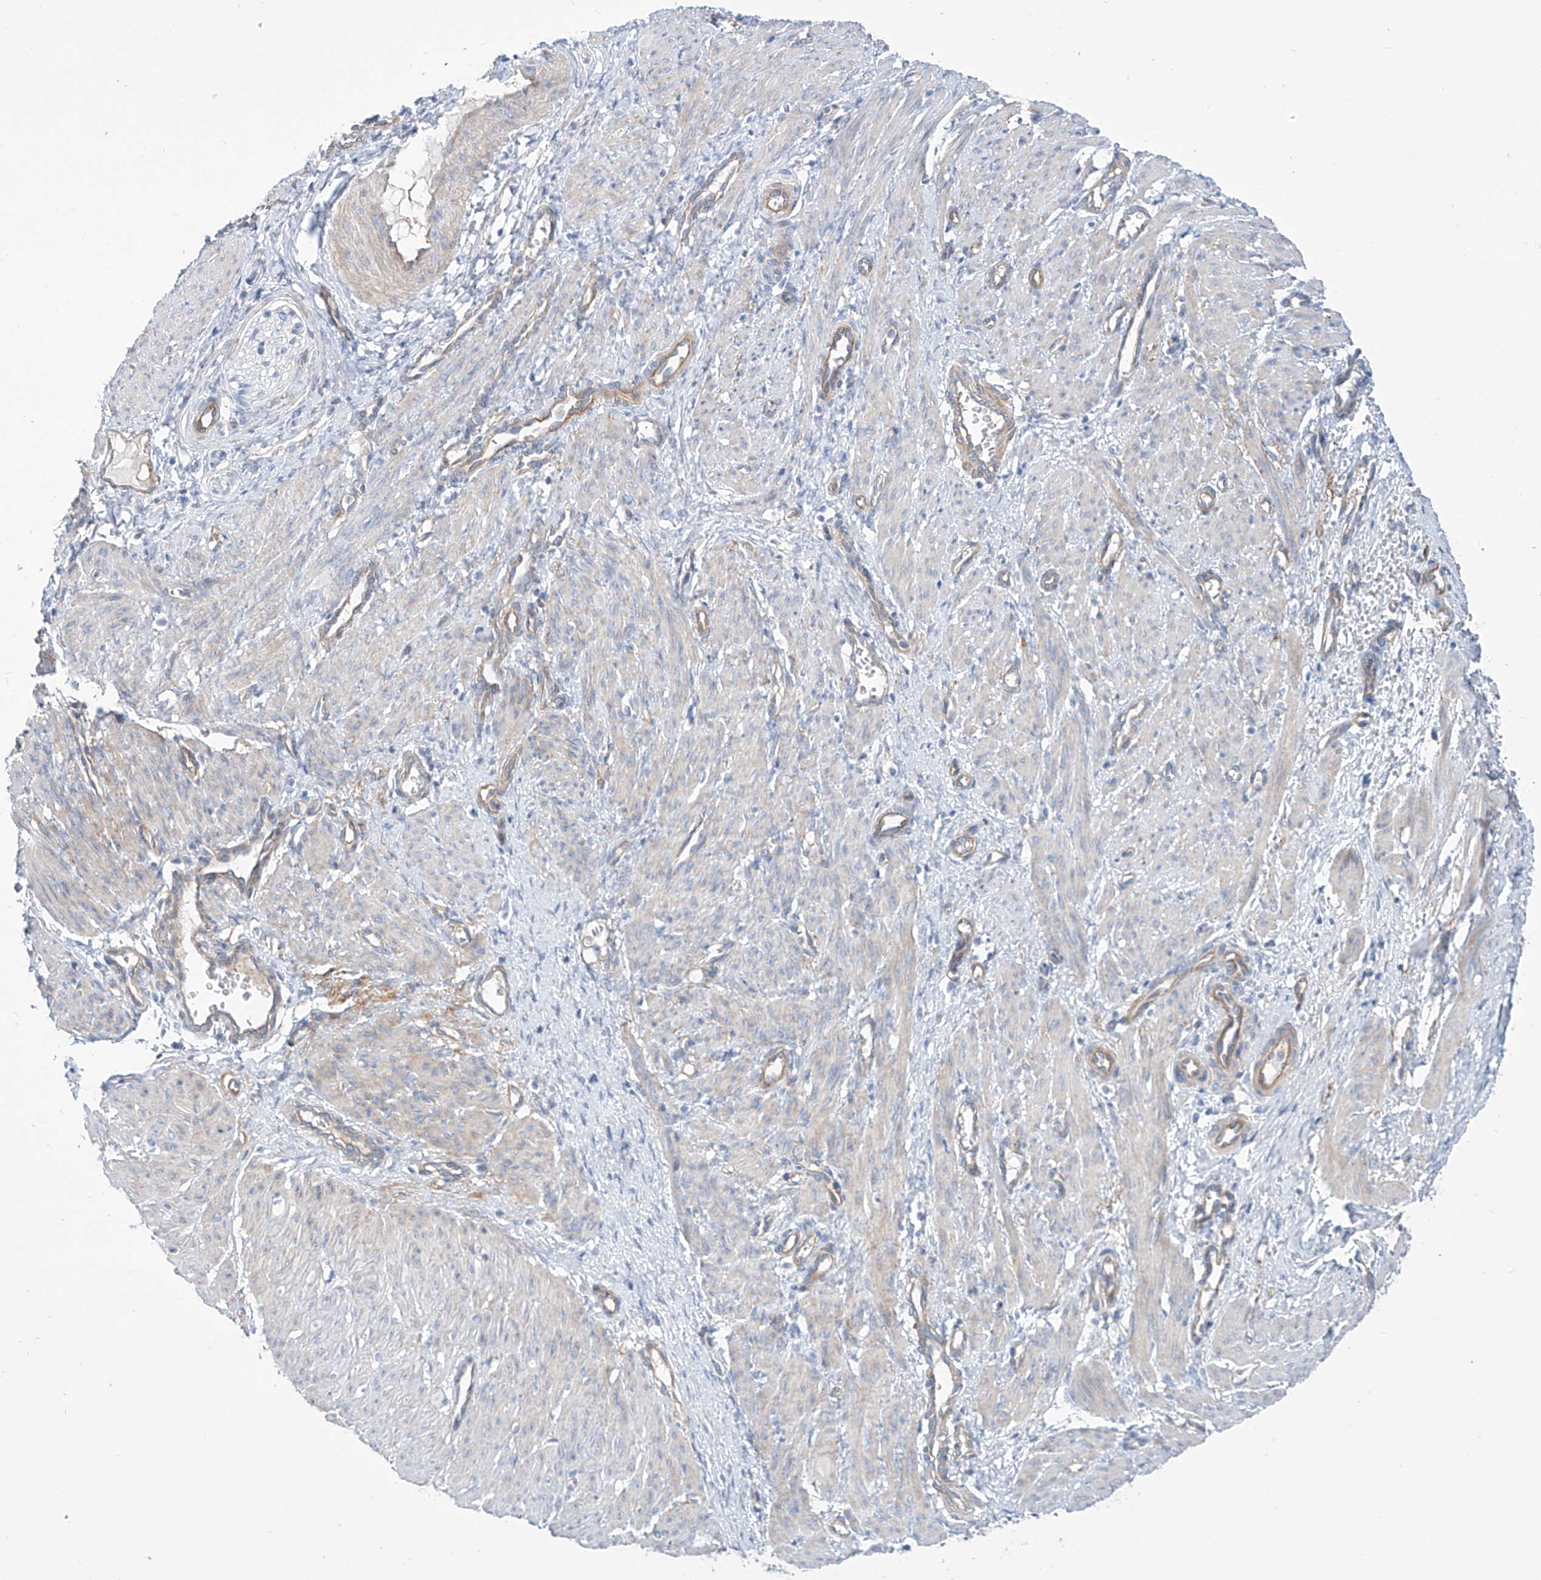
{"staining": {"intensity": "negative", "quantity": "none", "location": "none"}, "tissue": "smooth muscle", "cell_type": "Smooth muscle cells", "image_type": "normal", "snomed": [{"axis": "morphology", "description": "Normal tissue, NOS"}, {"axis": "topography", "description": "Endometrium"}], "caption": "The micrograph shows no staining of smooth muscle cells in normal smooth muscle.", "gene": "TMEM209", "patient": {"sex": "female", "age": 33}}